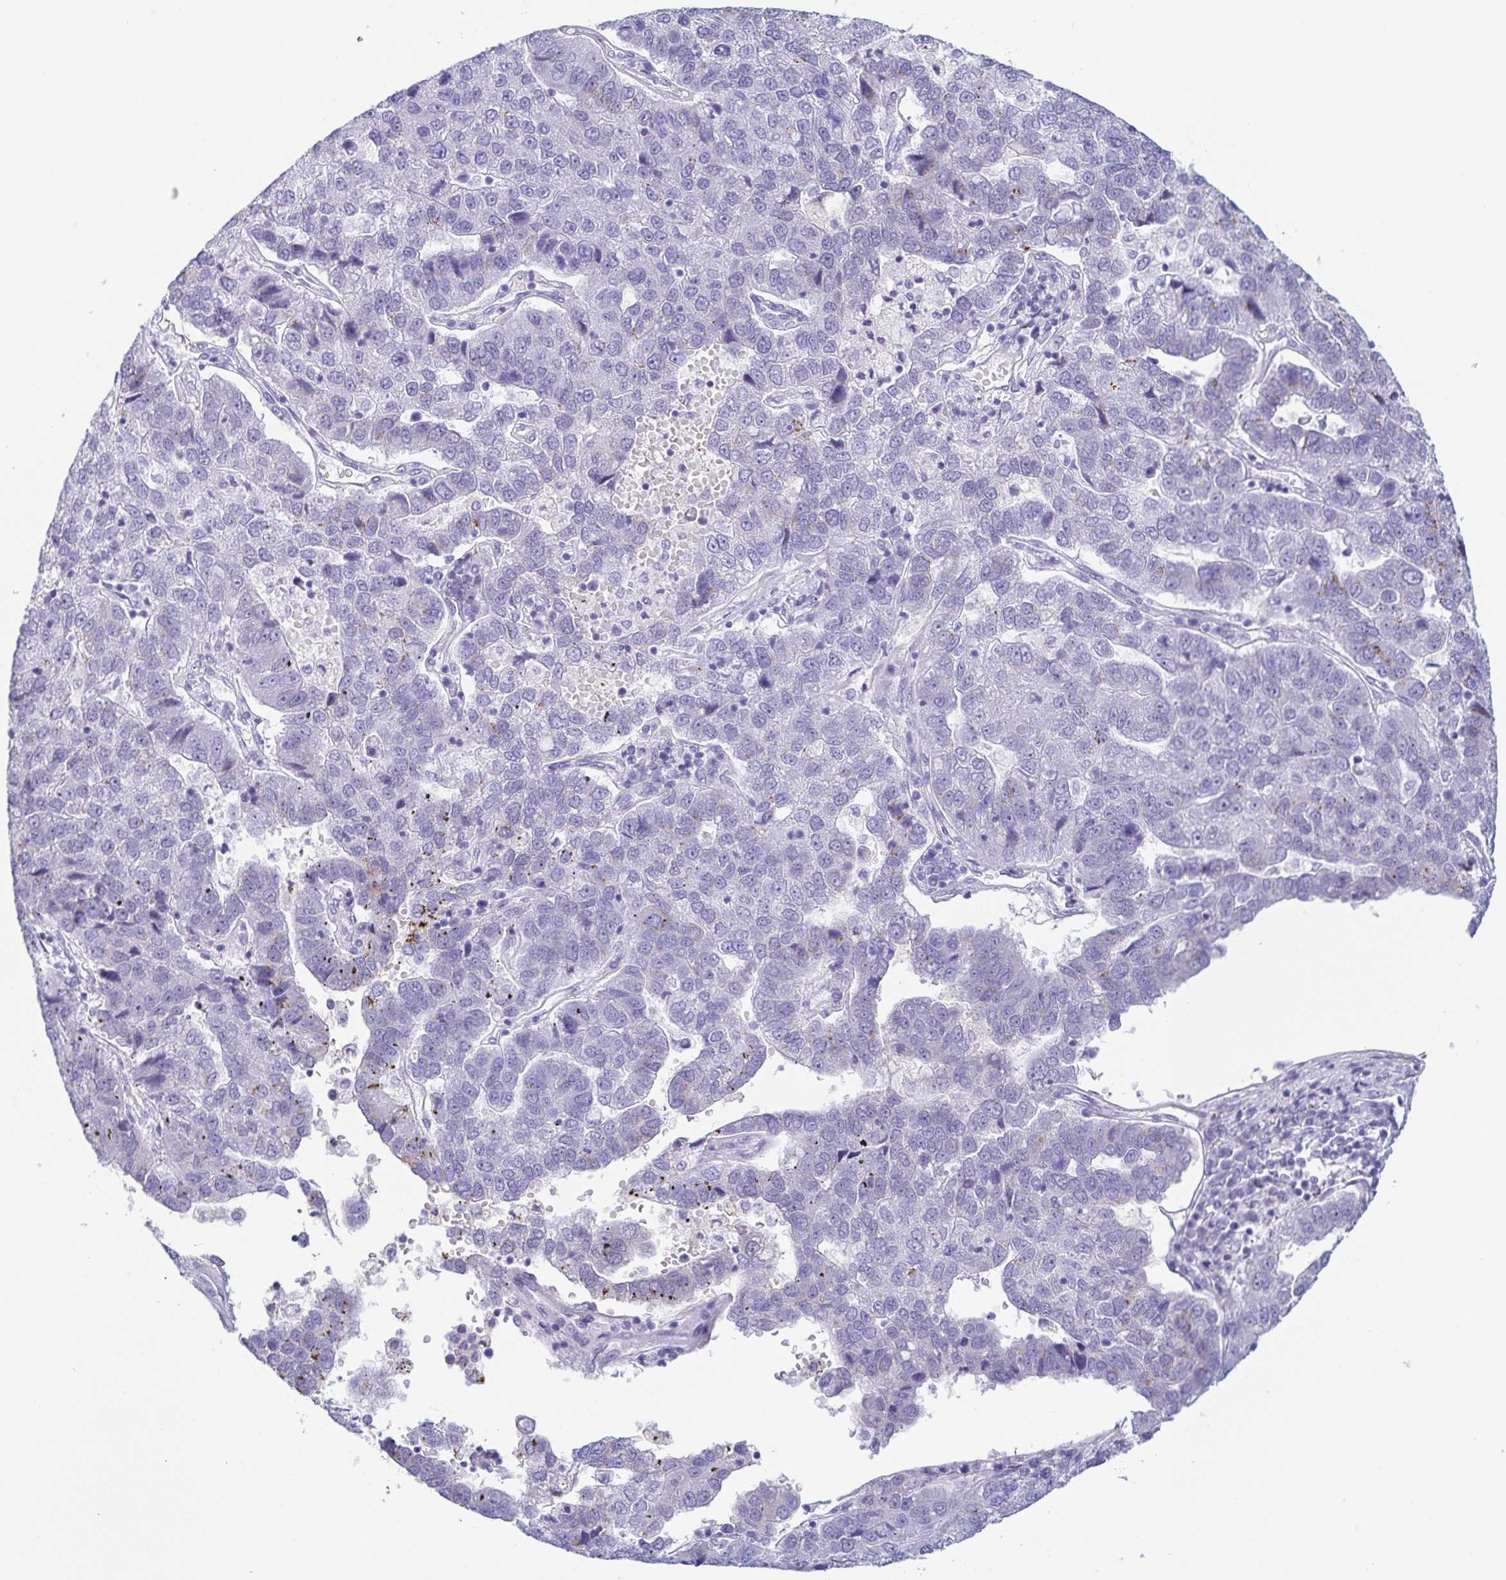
{"staining": {"intensity": "moderate", "quantity": "<25%", "location": "cytoplasmic/membranous"}, "tissue": "pancreatic cancer", "cell_type": "Tumor cells", "image_type": "cancer", "snomed": [{"axis": "morphology", "description": "Adenocarcinoma, NOS"}, {"axis": "topography", "description": "Pancreas"}], "caption": "A low amount of moderate cytoplasmic/membranous staining is identified in about <25% of tumor cells in adenocarcinoma (pancreatic) tissue.", "gene": "LDLRAD1", "patient": {"sex": "female", "age": 61}}